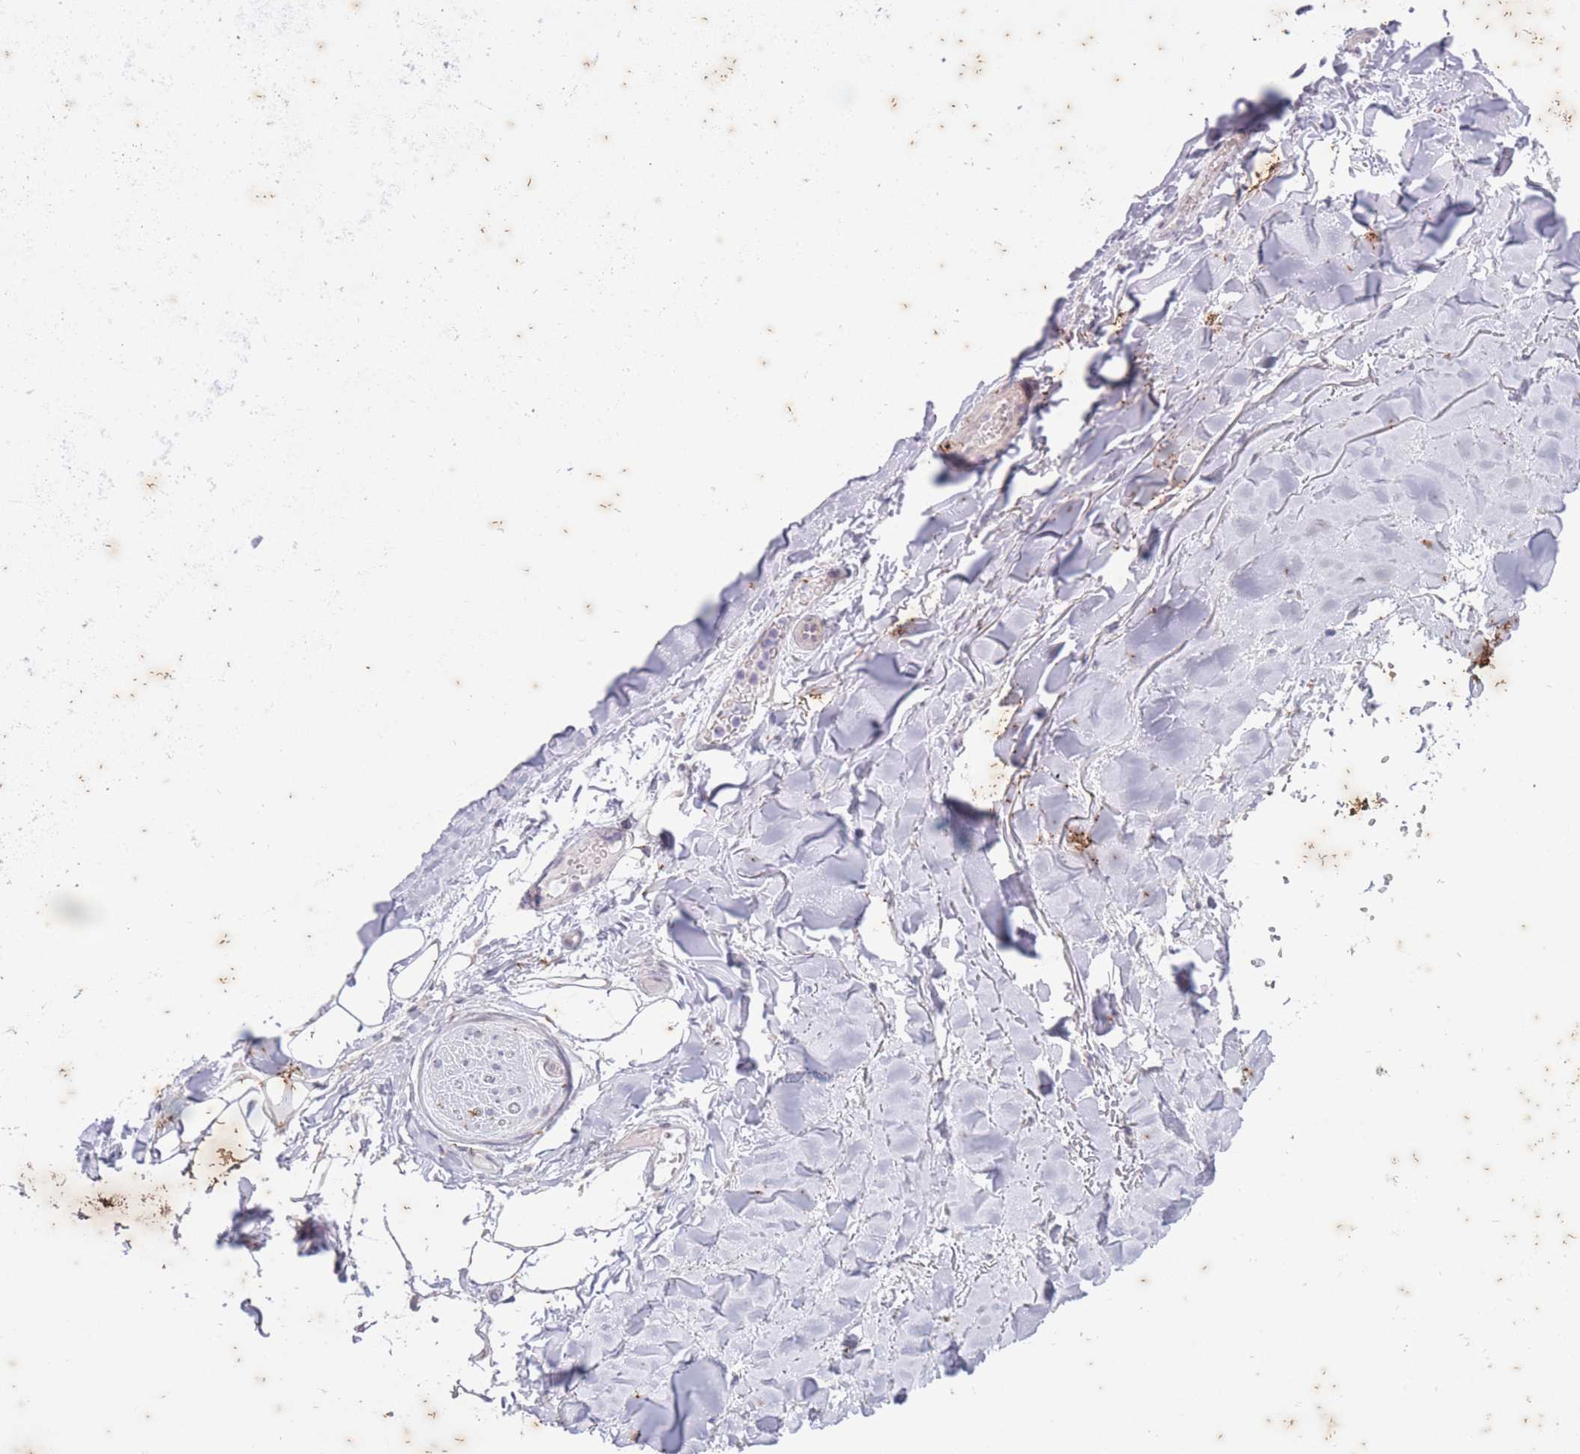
{"staining": {"intensity": "negative", "quantity": "none", "location": "none"}, "tissue": "adipose tissue", "cell_type": "Adipocytes", "image_type": "normal", "snomed": [{"axis": "morphology", "description": "Normal tissue, NOS"}, {"axis": "topography", "description": "Cartilage tissue"}], "caption": "IHC of benign adipose tissue shows no staining in adipocytes.", "gene": "ARPIN", "patient": {"sex": "male", "age": 80}}